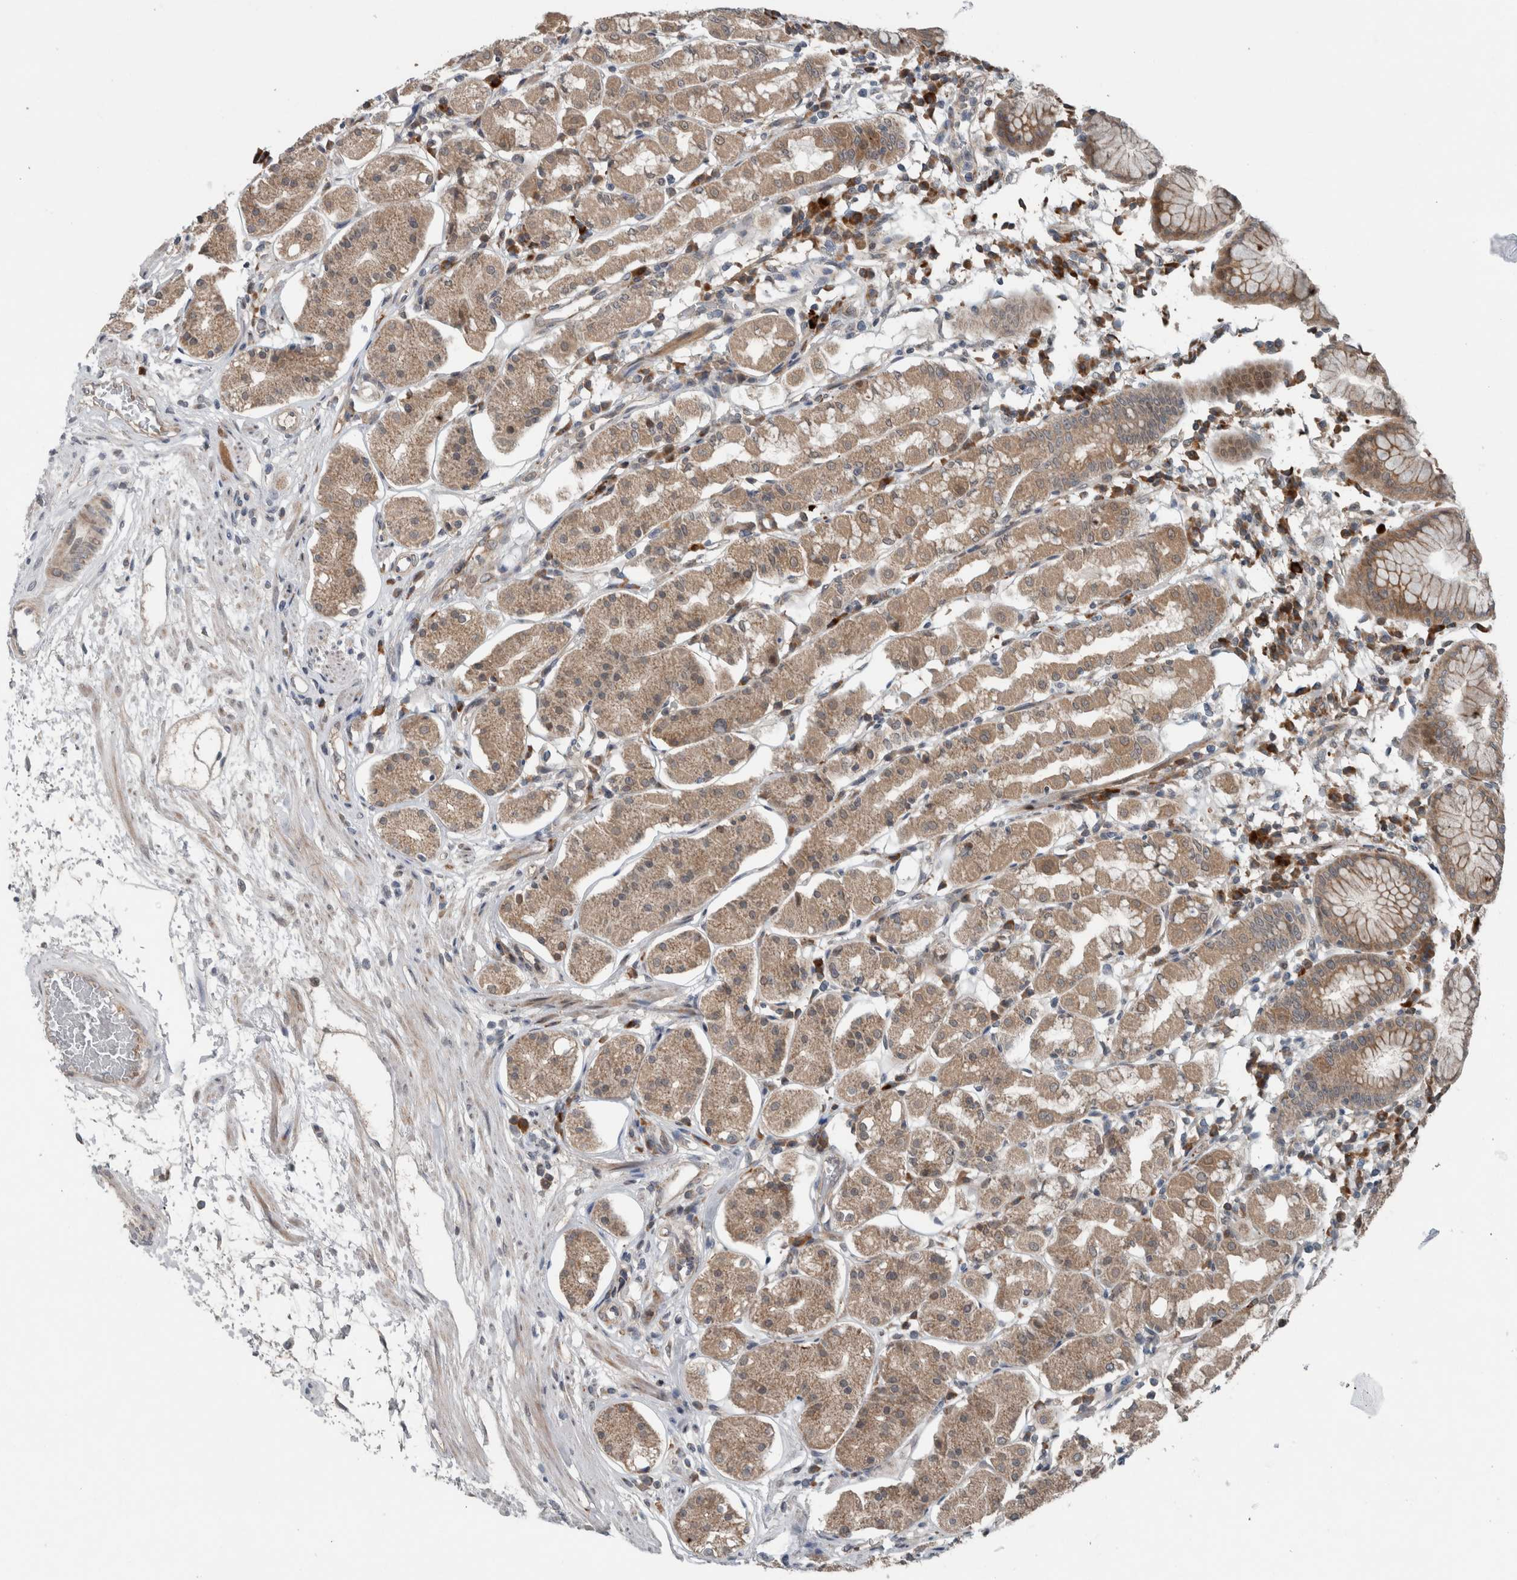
{"staining": {"intensity": "moderate", "quantity": ">75%", "location": "cytoplasmic/membranous"}, "tissue": "stomach", "cell_type": "Glandular cells", "image_type": "normal", "snomed": [{"axis": "morphology", "description": "Normal tissue, NOS"}, {"axis": "topography", "description": "Stomach"}, {"axis": "topography", "description": "Stomach, lower"}], "caption": "DAB (3,3'-diaminobenzidine) immunohistochemical staining of normal human stomach displays moderate cytoplasmic/membranous protein staining in about >75% of glandular cells. (DAB (3,3'-diaminobenzidine) = brown stain, brightfield microscopy at high magnification).", "gene": "GBA2", "patient": {"sex": "female", "age": 56}}